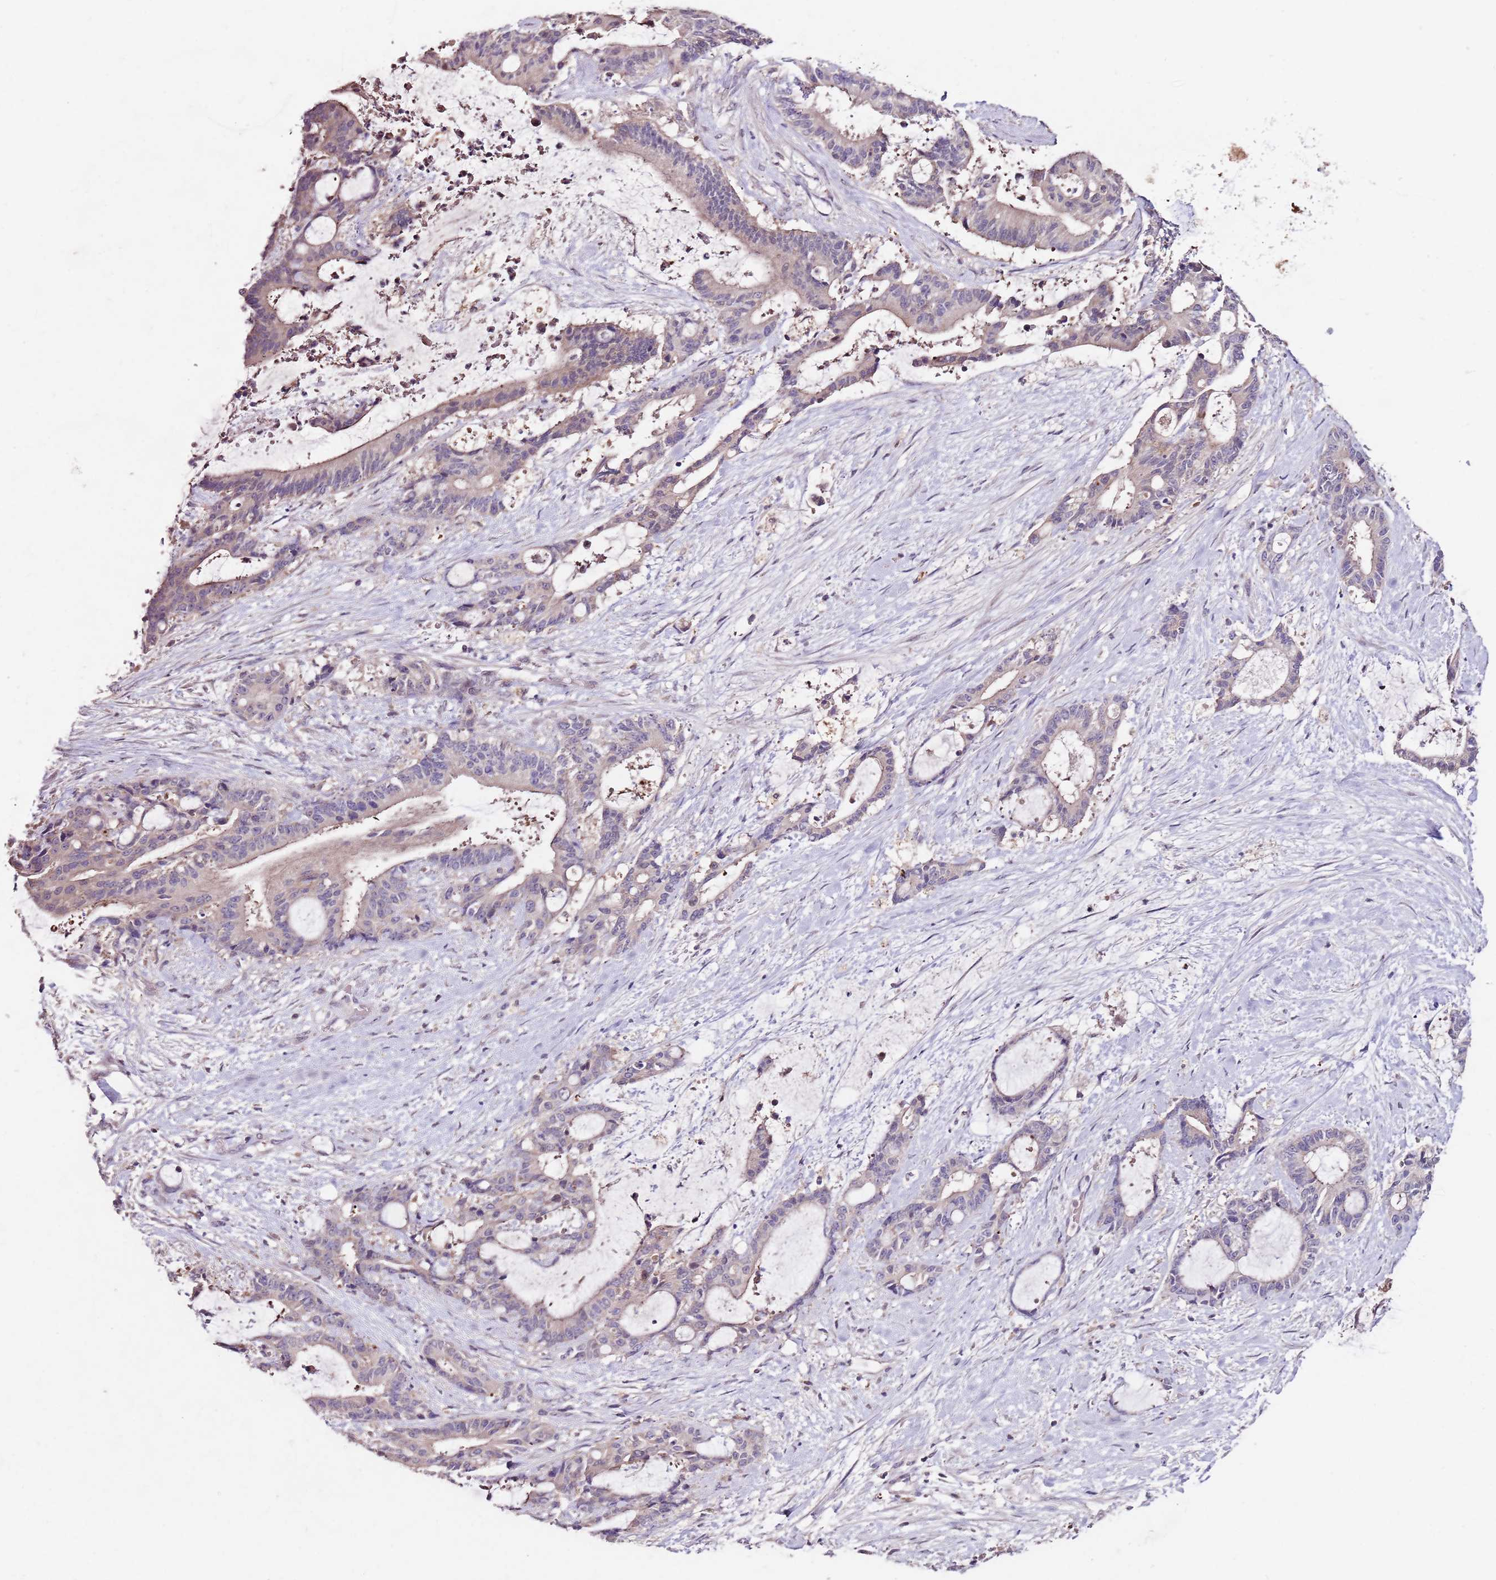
{"staining": {"intensity": "negative", "quantity": "none", "location": "none"}, "tissue": "liver cancer", "cell_type": "Tumor cells", "image_type": "cancer", "snomed": [{"axis": "morphology", "description": "Normal tissue, NOS"}, {"axis": "morphology", "description": "Cholangiocarcinoma"}, {"axis": "topography", "description": "Liver"}, {"axis": "topography", "description": "Peripheral nerve tissue"}], "caption": "Immunohistochemistry (IHC) histopathology image of human cholangiocarcinoma (liver) stained for a protein (brown), which displays no staining in tumor cells.", "gene": "NRDE2", "patient": {"sex": "female", "age": 73}}